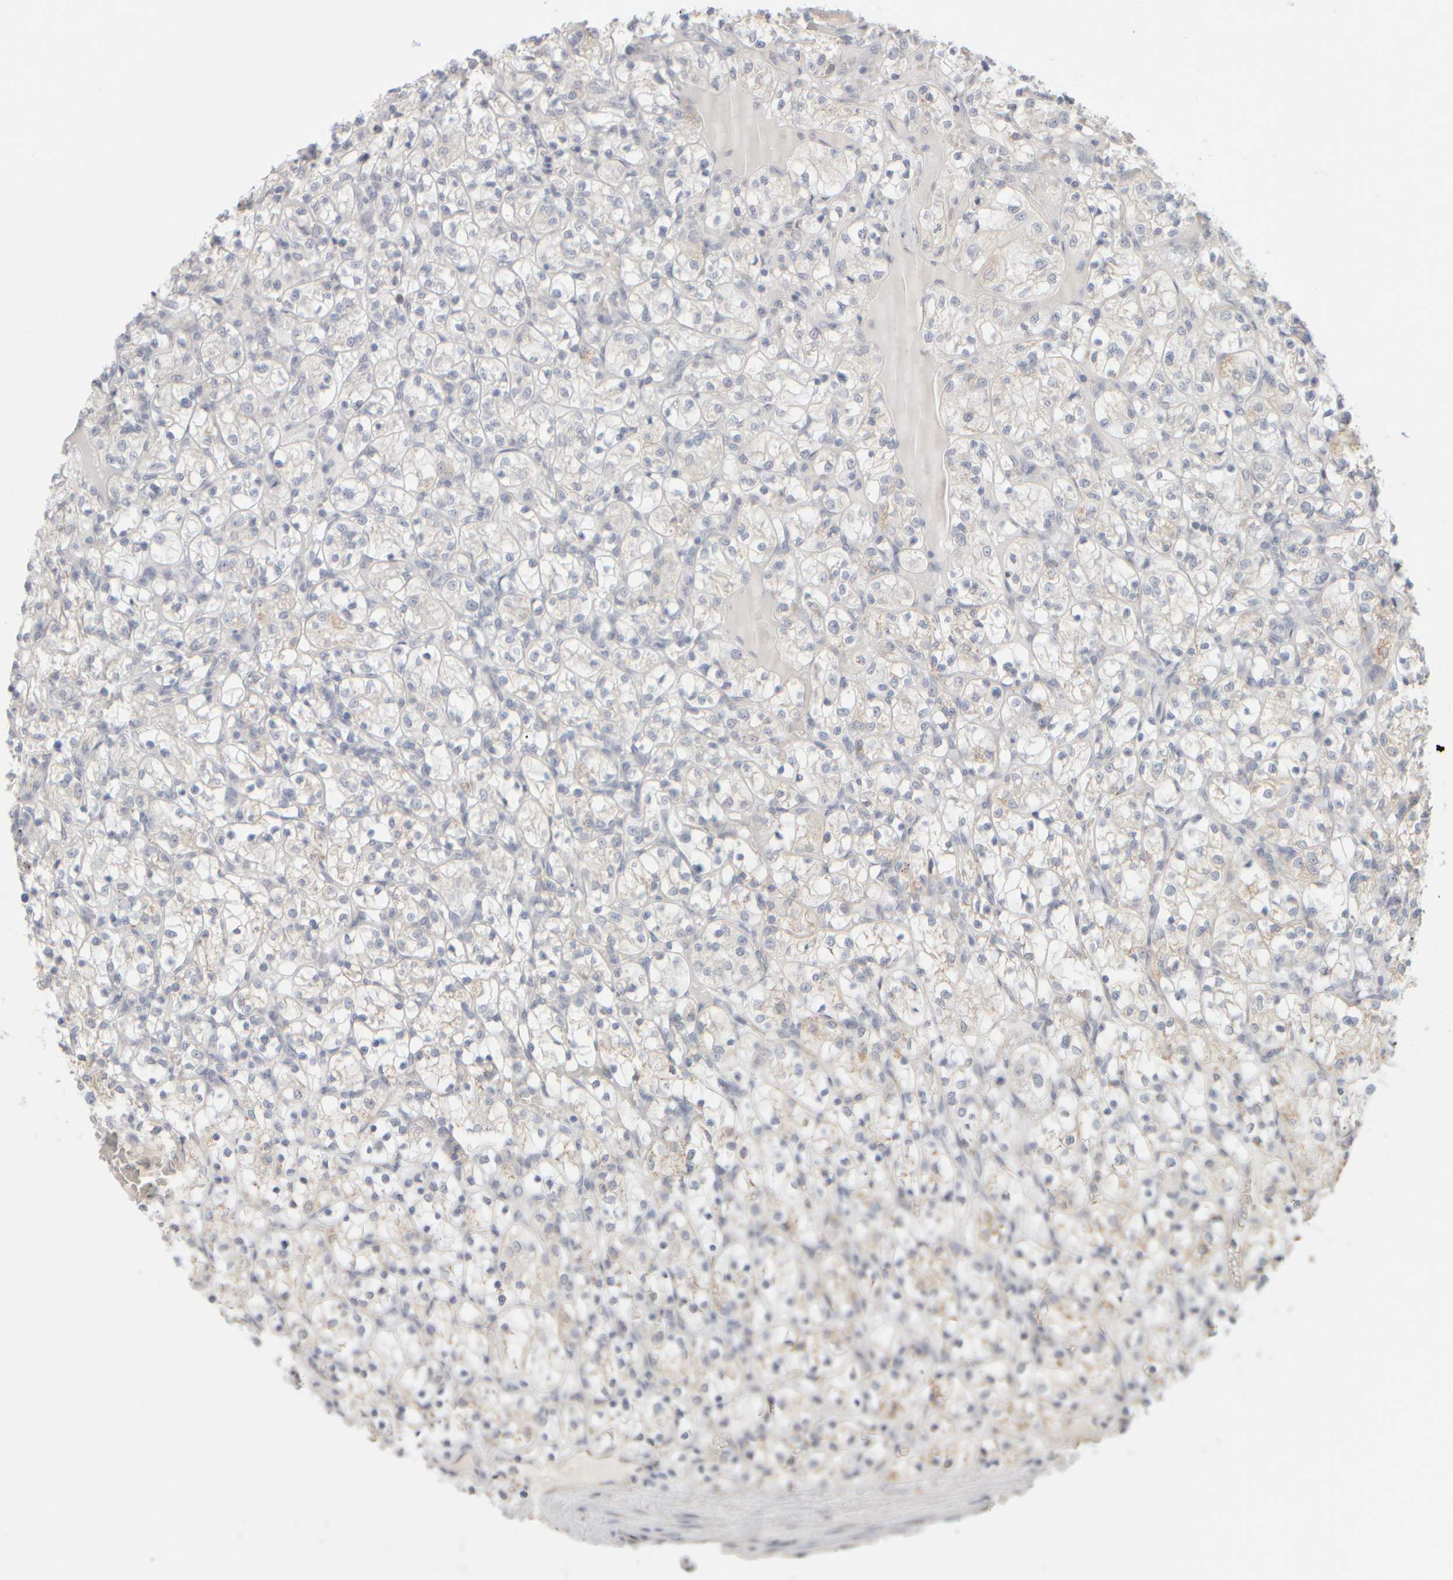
{"staining": {"intensity": "negative", "quantity": "none", "location": "none"}, "tissue": "renal cancer", "cell_type": "Tumor cells", "image_type": "cancer", "snomed": [{"axis": "morphology", "description": "Adenocarcinoma, NOS"}, {"axis": "topography", "description": "Kidney"}], "caption": "DAB immunohistochemical staining of adenocarcinoma (renal) exhibits no significant positivity in tumor cells. The staining is performed using DAB brown chromogen with nuclei counter-stained in using hematoxylin.", "gene": "ZNF112", "patient": {"sex": "female", "age": 69}}